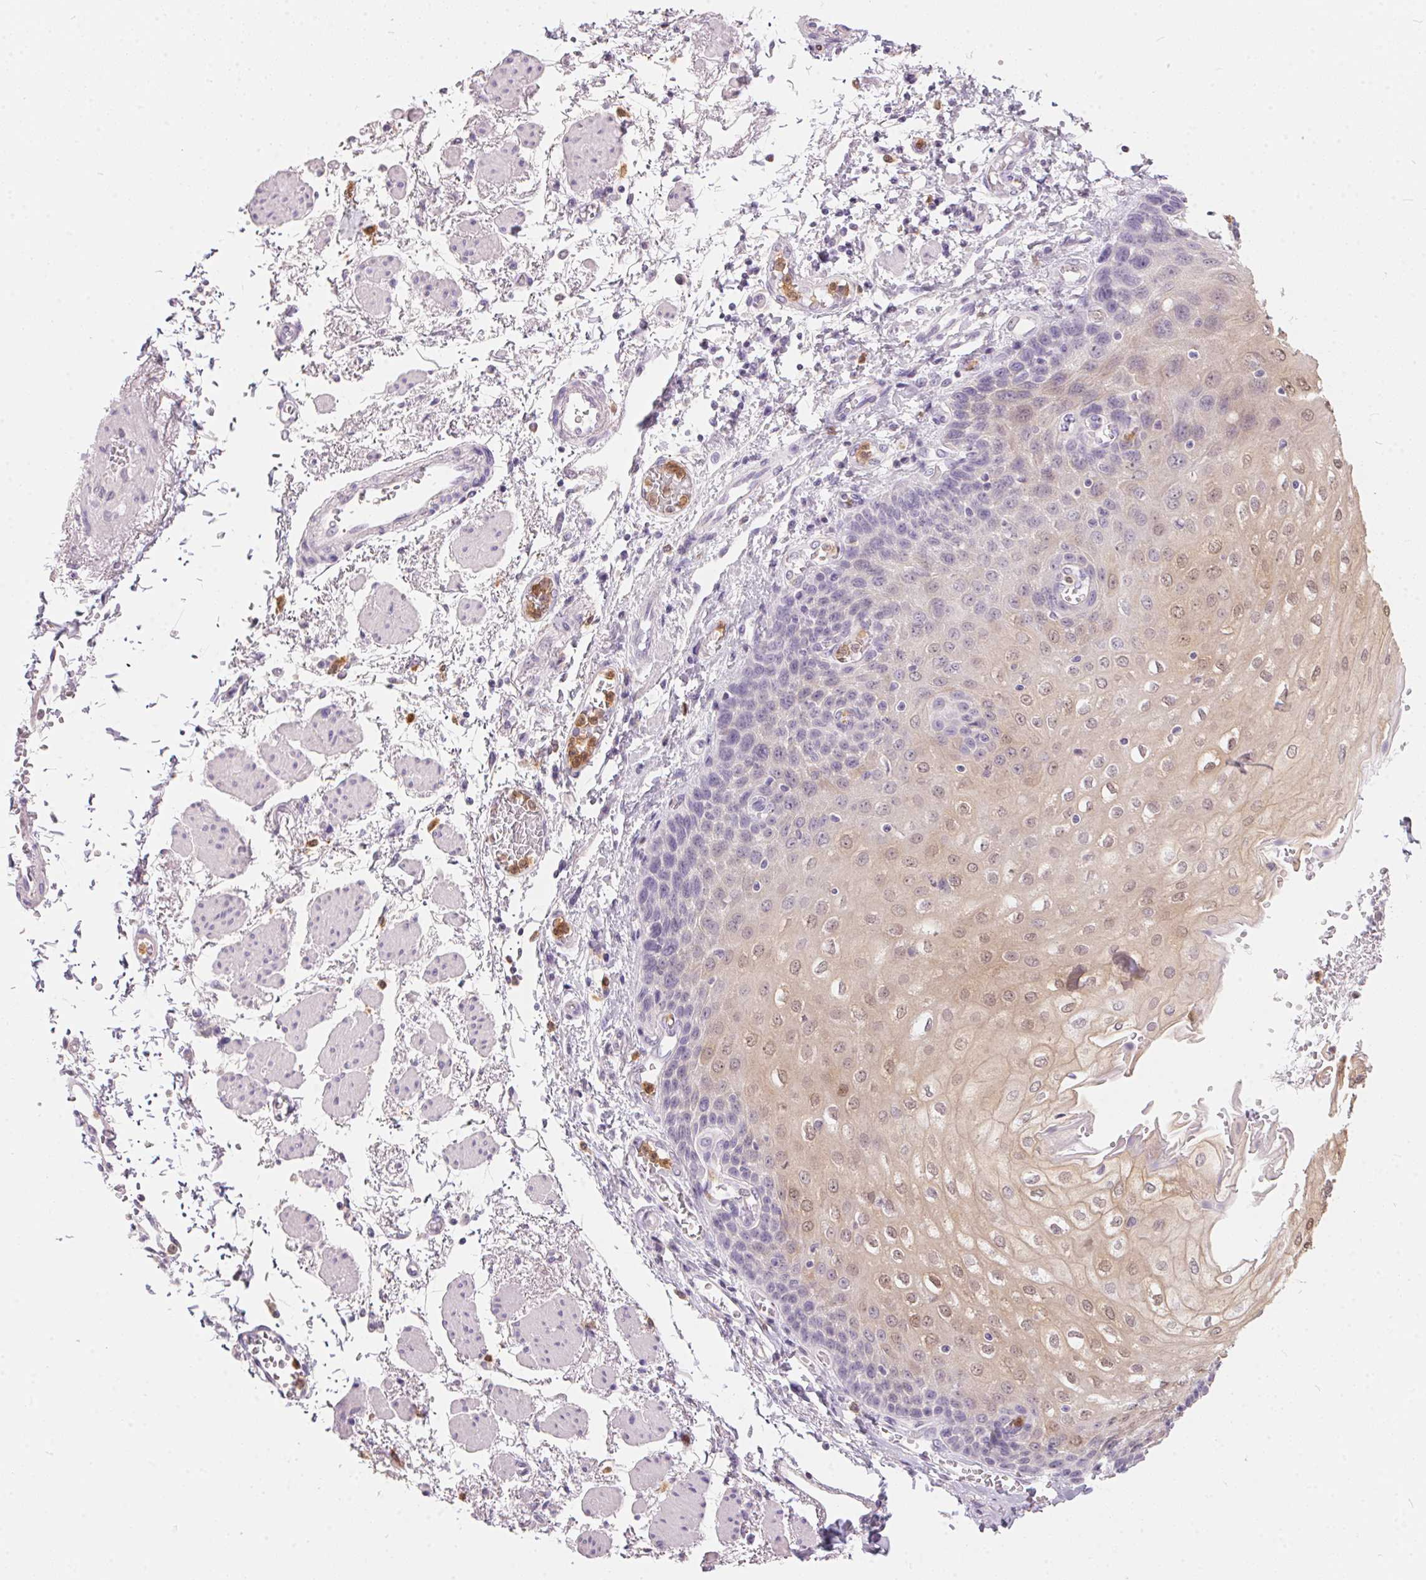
{"staining": {"intensity": "weak", "quantity": "<25%", "location": "cytoplasmic/membranous,nuclear"}, "tissue": "esophagus", "cell_type": "Squamous epithelial cells", "image_type": "normal", "snomed": [{"axis": "morphology", "description": "Normal tissue, NOS"}, {"axis": "morphology", "description": "Adenocarcinoma, NOS"}, {"axis": "topography", "description": "Esophagus"}], "caption": "High power microscopy micrograph of an IHC micrograph of unremarkable esophagus, revealing no significant staining in squamous epithelial cells.", "gene": "SERPINB1", "patient": {"sex": "male", "age": 81}}